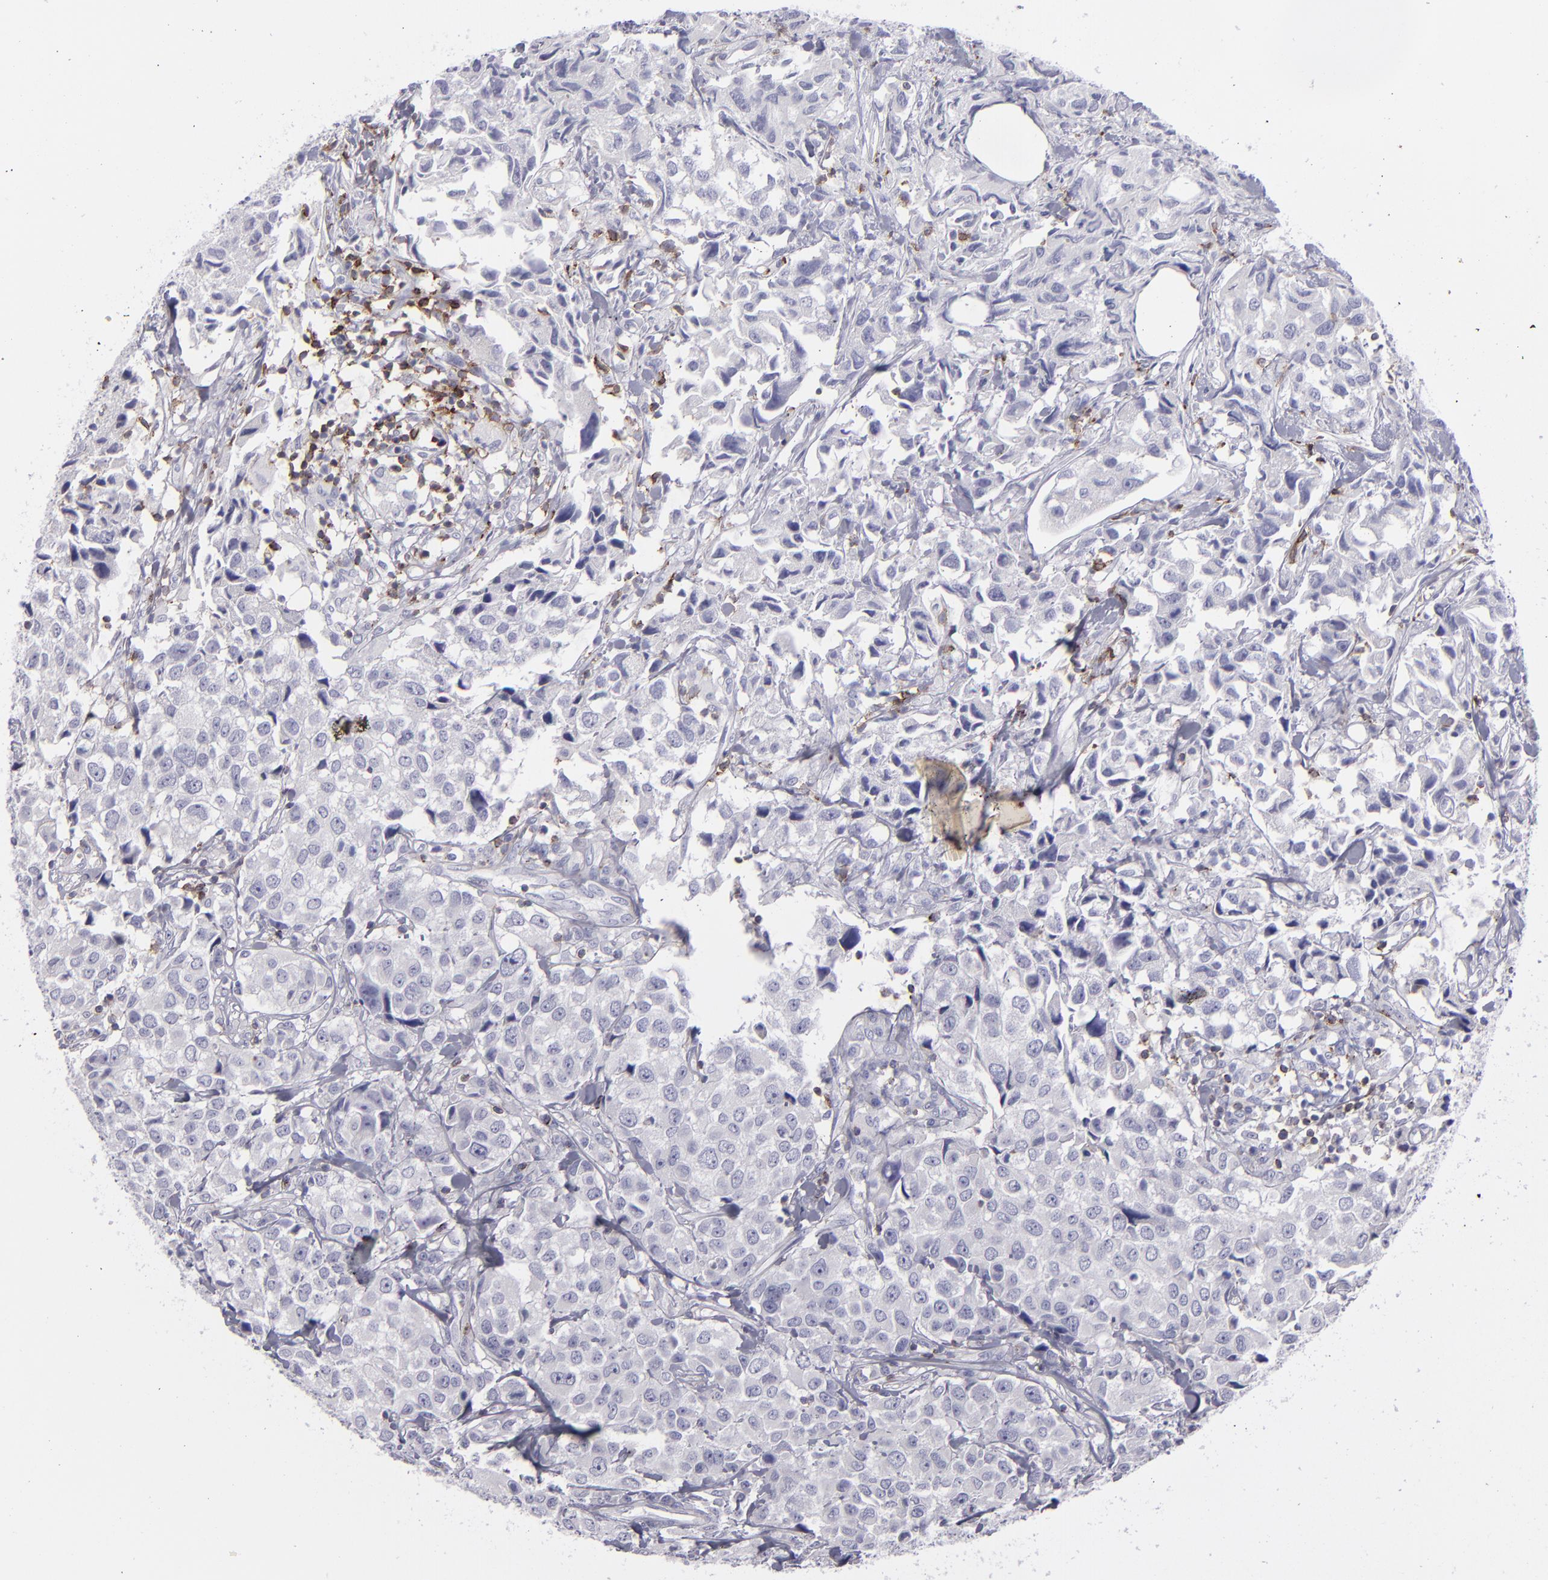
{"staining": {"intensity": "negative", "quantity": "none", "location": "none"}, "tissue": "urothelial cancer", "cell_type": "Tumor cells", "image_type": "cancer", "snomed": [{"axis": "morphology", "description": "Urothelial carcinoma, High grade"}, {"axis": "topography", "description": "Urinary bladder"}], "caption": "This is a micrograph of IHC staining of urothelial carcinoma (high-grade), which shows no positivity in tumor cells. (DAB immunohistochemistry (IHC) visualized using brightfield microscopy, high magnification).", "gene": "CD2", "patient": {"sex": "female", "age": 75}}